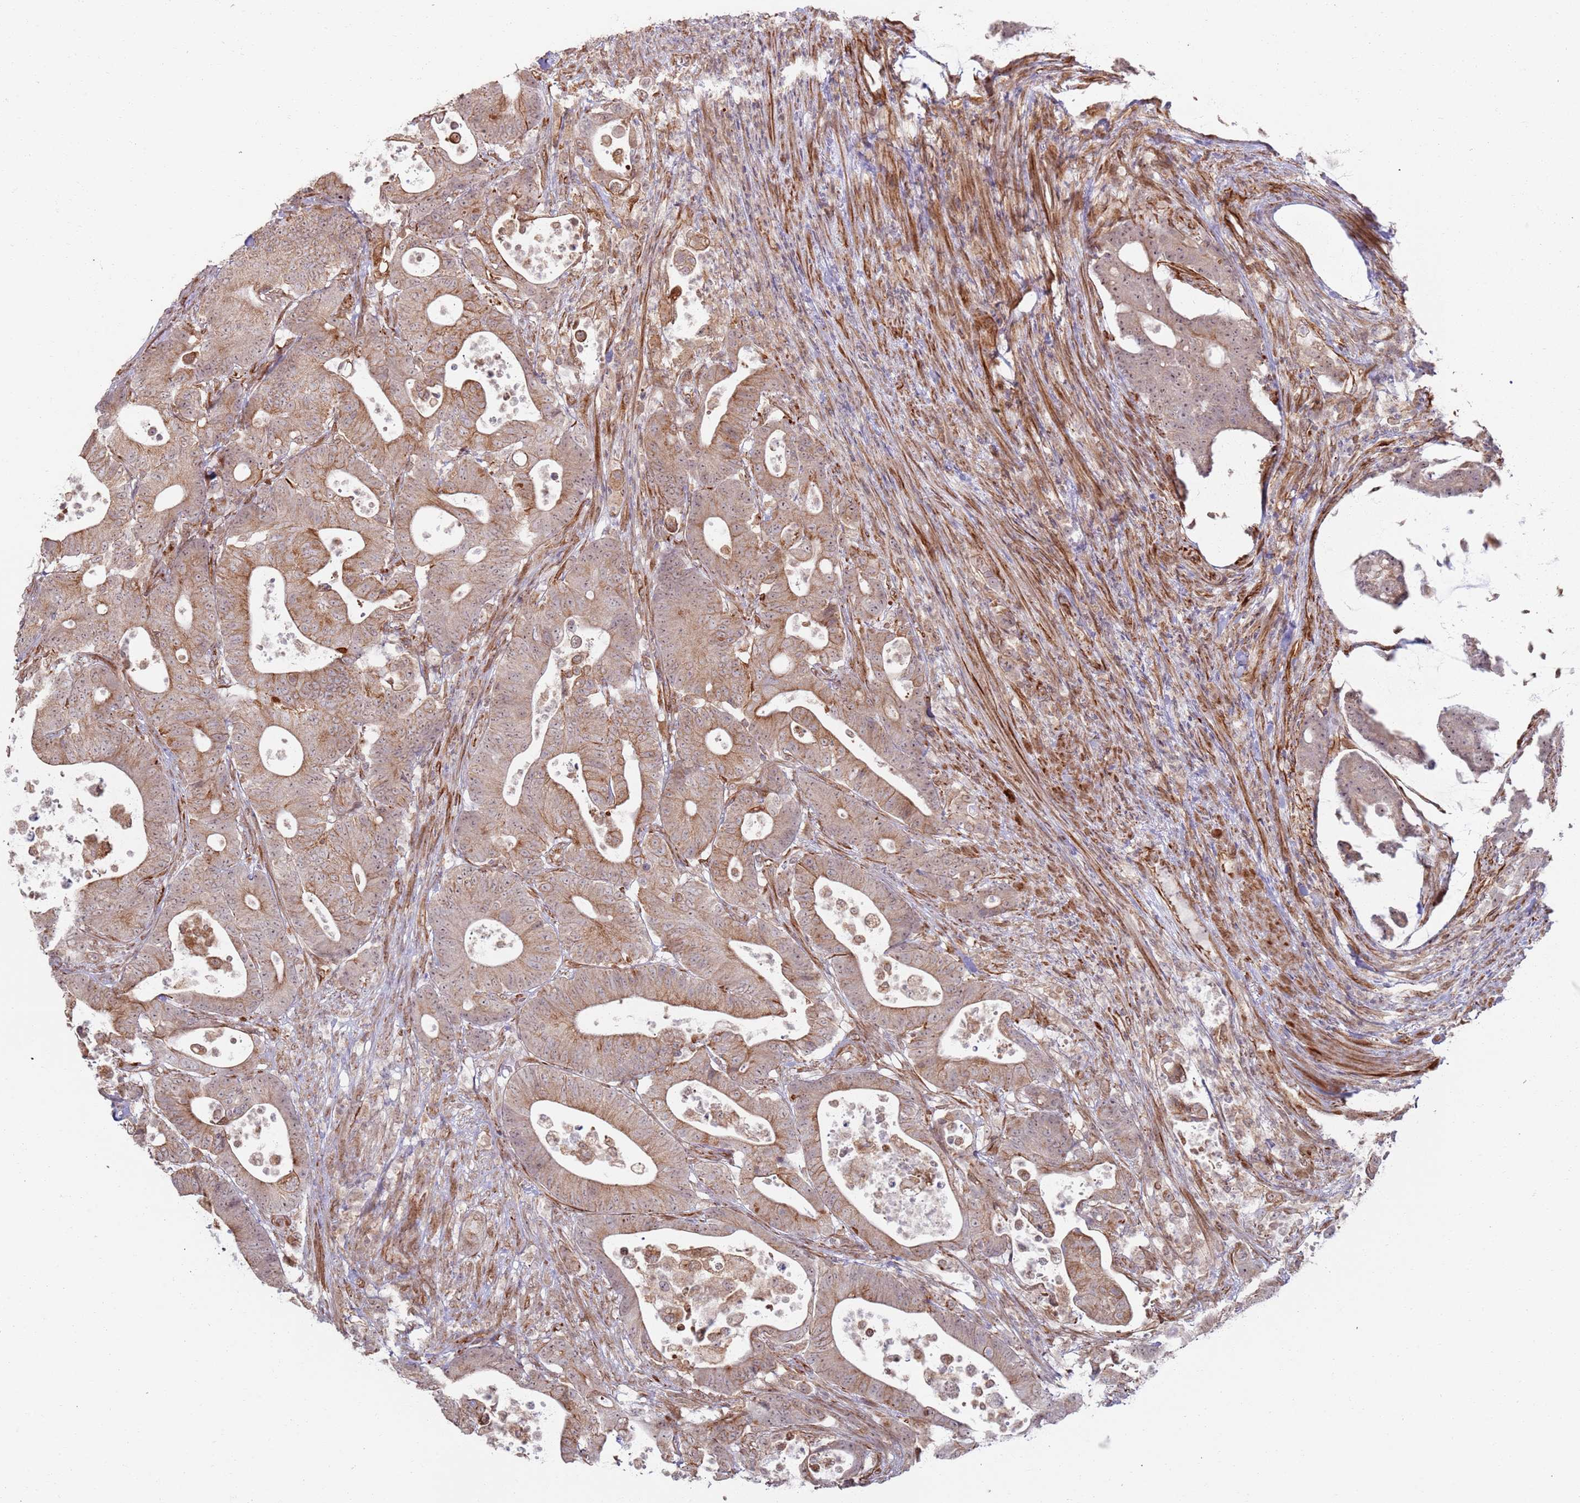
{"staining": {"intensity": "moderate", "quantity": ">75%", "location": "cytoplasmic/membranous"}, "tissue": "colorectal cancer", "cell_type": "Tumor cells", "image_type": "cancer", "snomed": [{"axis": "morphology", "description": "Adenocarcinoma, NOS"}, {"axis": "topography", "description": "Colon"}], "caption": "DAB immunohistochemical staining of human colorectal cancer reveals moderate cytoplasmic/membranous protein staining in about >75% of tumor cells. (Brightfield microscopy of DAB IHC at high magnification).", "gene": "PHF21A", "patient": {"sex": "female", "age": 84}}